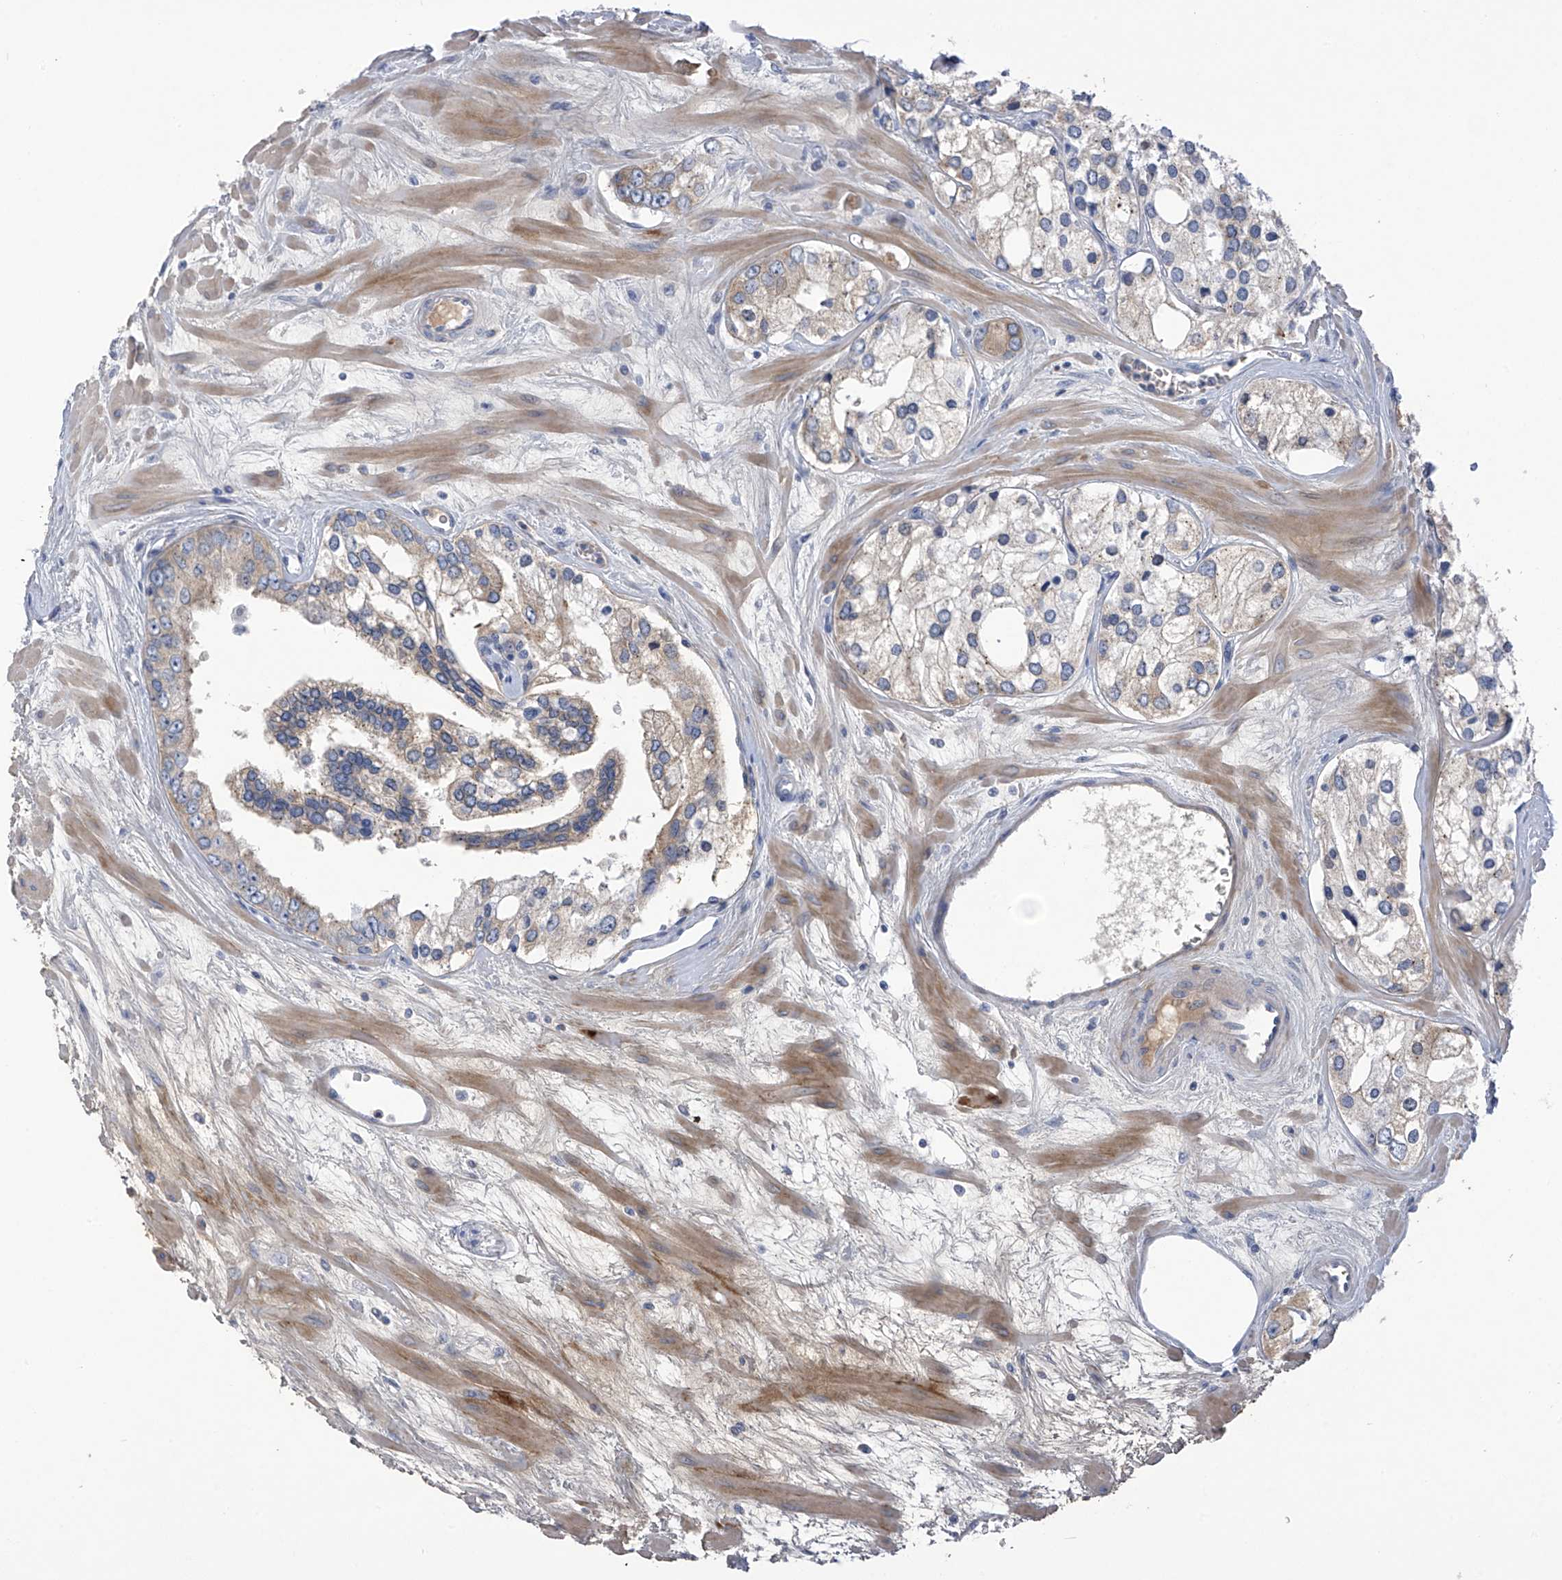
{"staining": {"intensity": "weak", "quantity": "25%-75%", "location": "cytoplasmic/membranous"}, "tissue": "prostate cancer", "cell_type": "Tumor cells", "image_type": "cancer", "snomed": [{"axis": "morphology", "description": "Adenocarcinoma, High grade"}, {"axis": "topography", "description": "Prostate"}], "caption": "Immunohistochemistry (IHC) of human adenocarcinoma (high-grade) (prostate) shows low levels of weak cytoplasmic/membranous staining in about 25%-75% of tumor cells.", "gene": "SLCO4A1", "patient": {"sex": "male", "age": 66}}